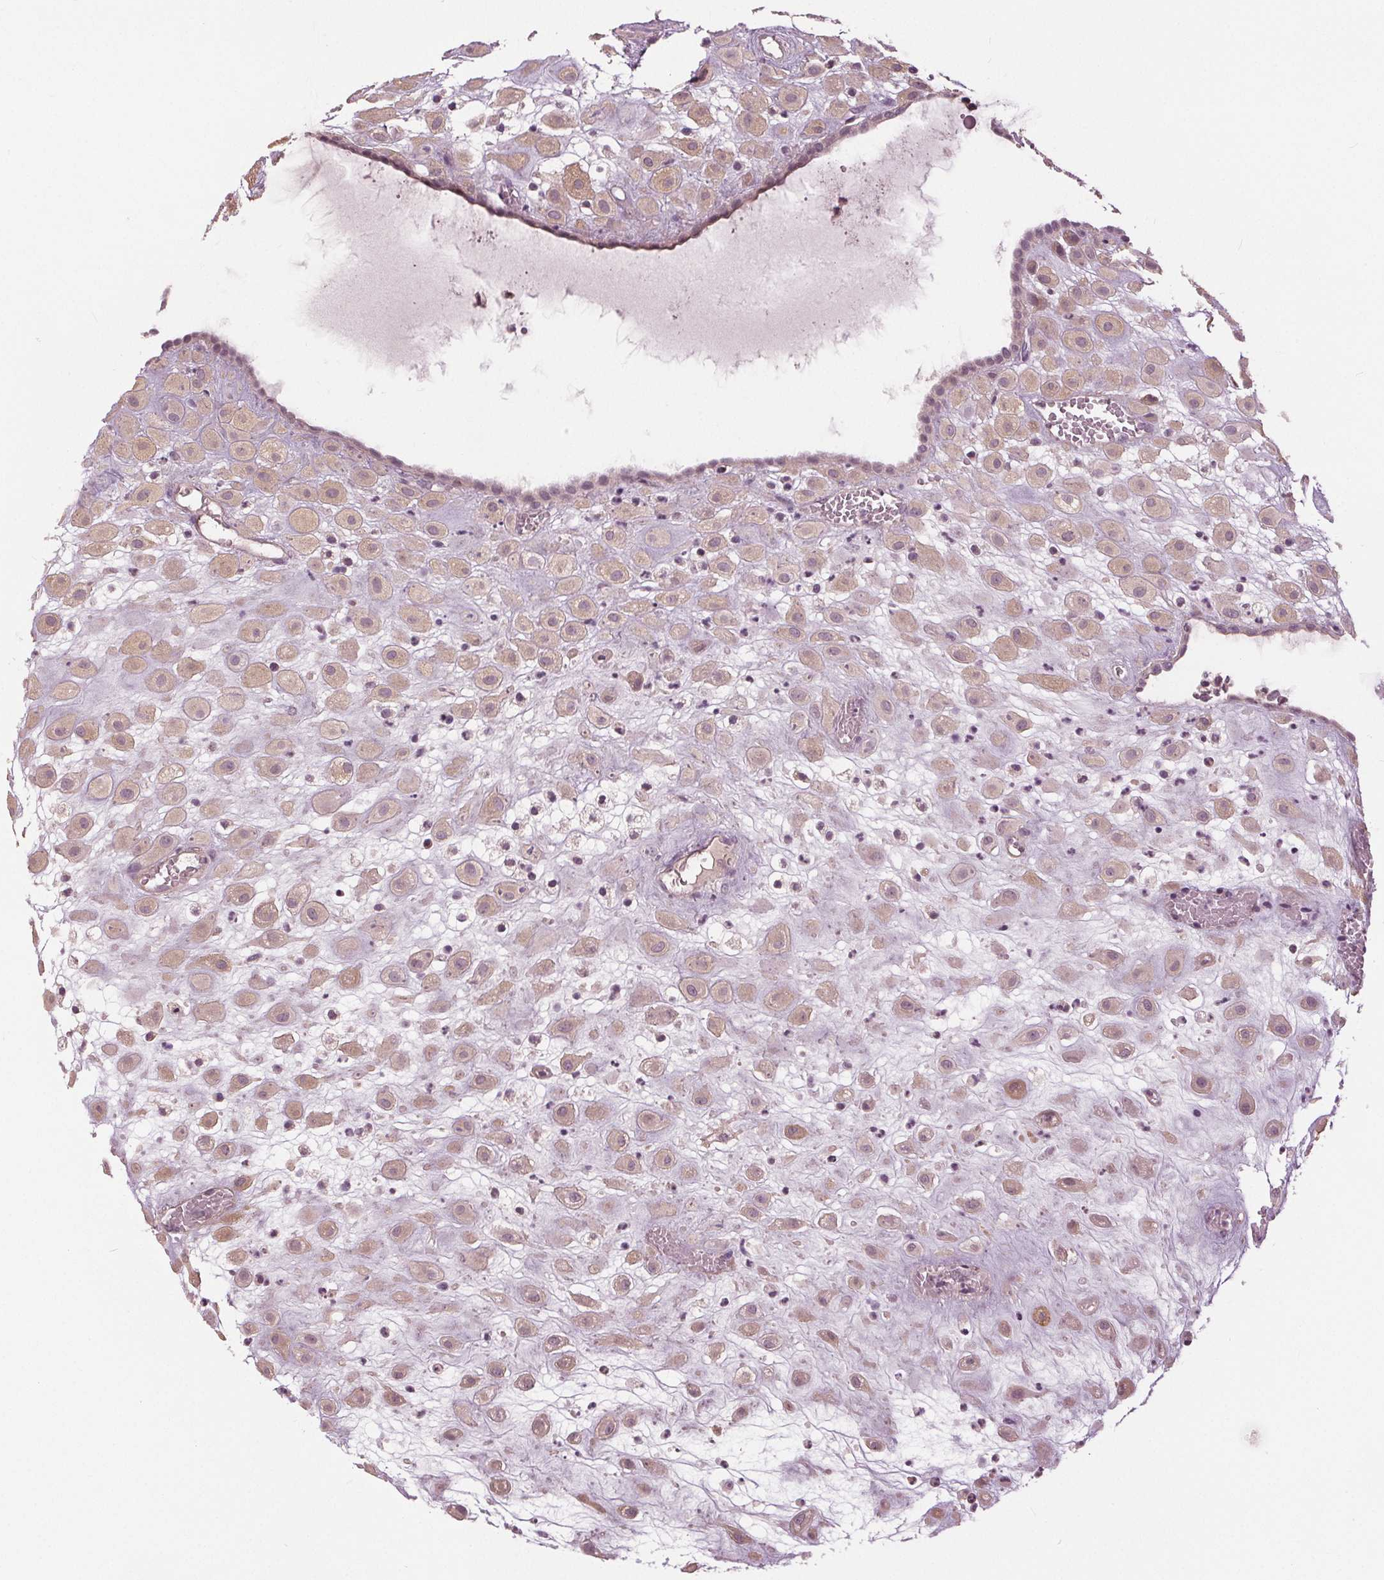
{"staining": {"intensity": "weak", "quantity": "25%-75%", "location": "cytoplasmic/membranous,nuclear"}, "tissue": "placenta", "cell_type": "Decidual cells", "image_type": "normal", "snomed": [{"axis": "morphology", "description": "Normal tissue, NOS"}, {"axis": "topography", "description": "Placenta"}], "caption": "Decidual cells show weak cytoplasmic/membranous,nuclear staining in approximately 25%-75% of cells in benign placenta.", "gene": "KLK13", "patient": {"sex": "female", "age": 24}}